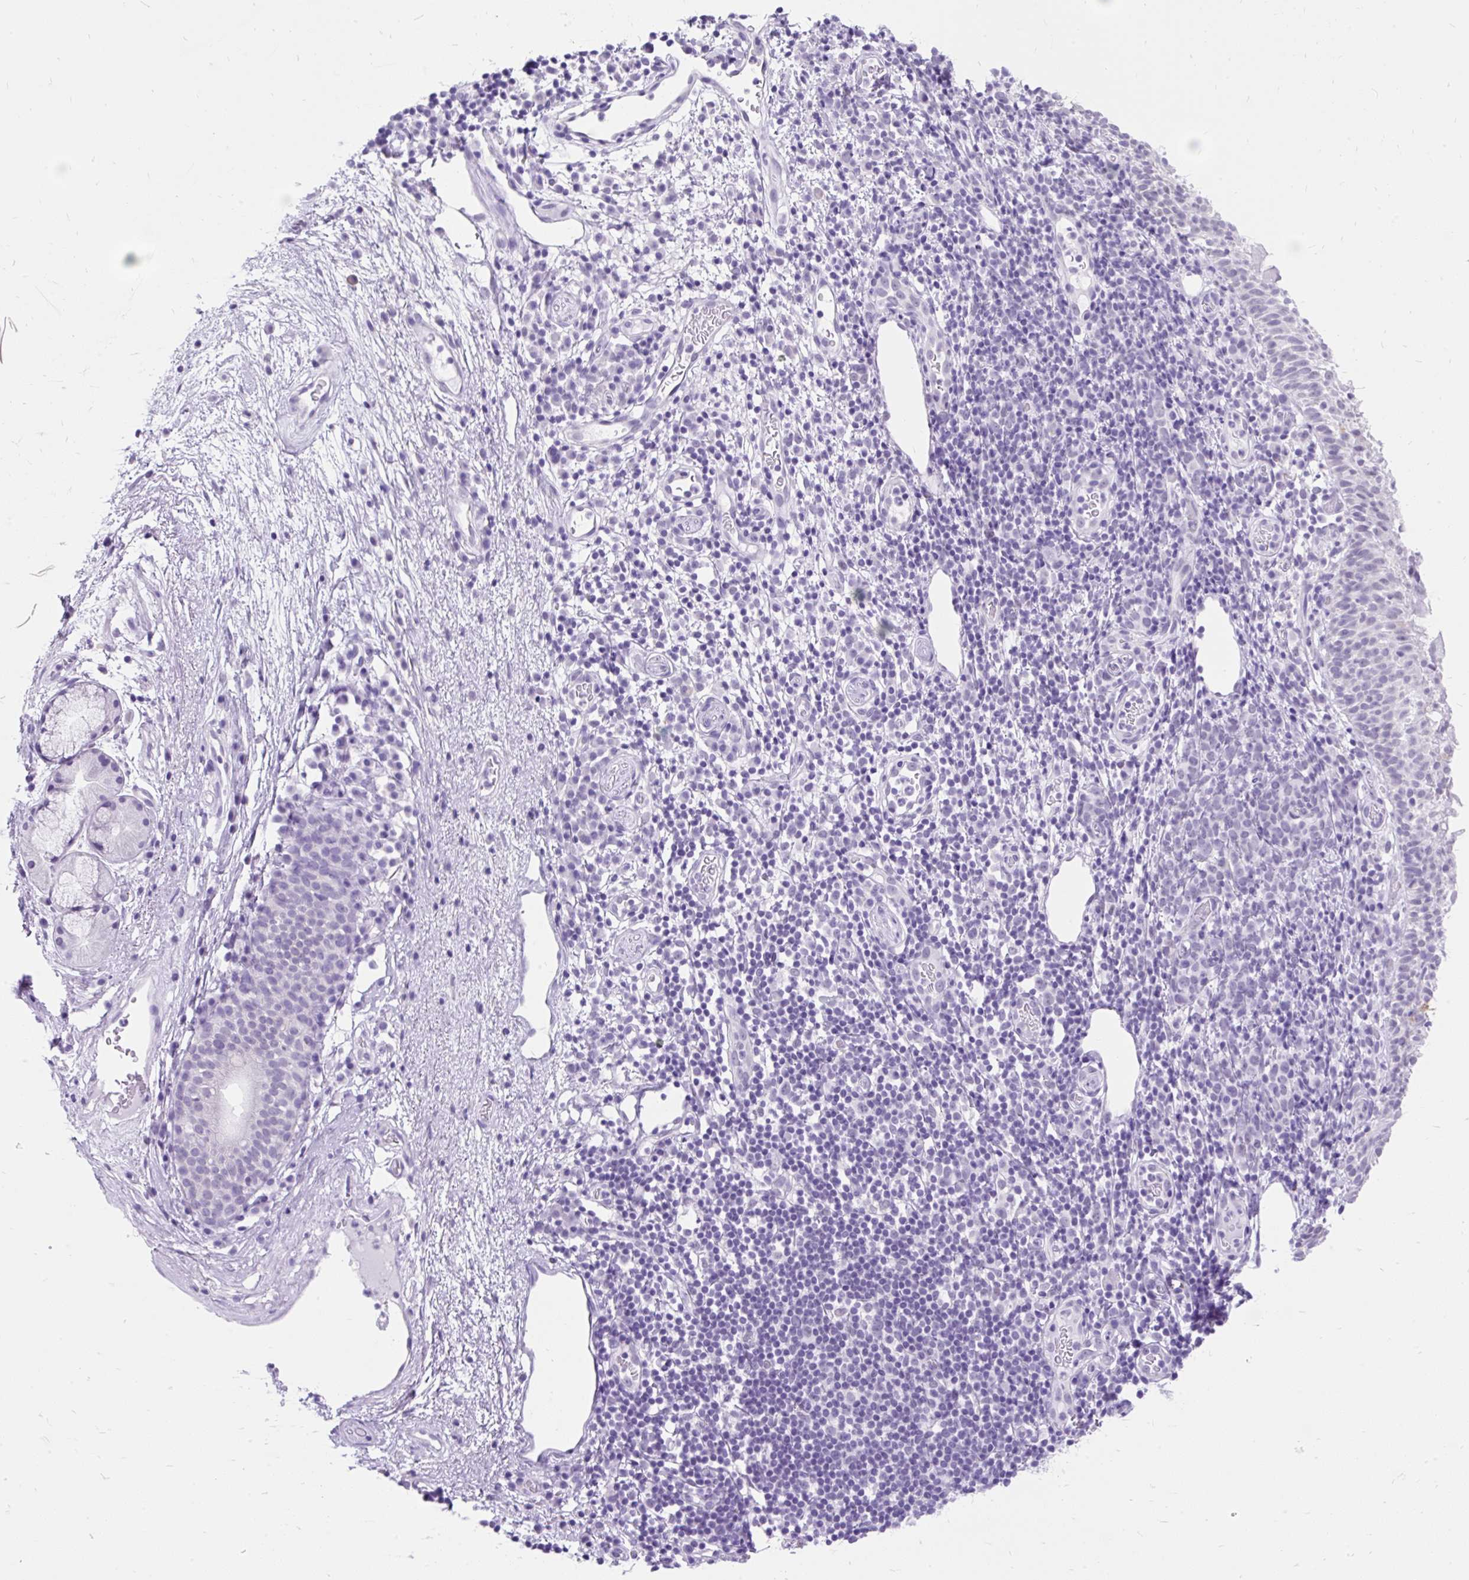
{"staining": {"intensity": "moderate", "quantity": "<25%", "location": "cytoplasmic/membranous"}, "tissue": "nasopharynx", "cell_type": "Respiratory epithelial cells", "image_type": "normal", "snomed": [{"axis": "morphology", "description": "Normal tissue, NOS"}, {"axis": "topography", "description": "Lymph node"}, {"axis": "topography", "description": "Cartilage tissue"}, {"axis": "topography", "description": "Nasopharynx"}], "caption": "Respiratory epithelial cells display low levels of moderate cytoplasmic/membranous expression in approximately <25% of cells in normal human nasopharynx. (DAB (3,3'-diaminobenzidine) = brown stain, brightfield microscopy at high magnification).", "gene": "SCGB1A1", "patient": {"sex": "male", "age": 63}}